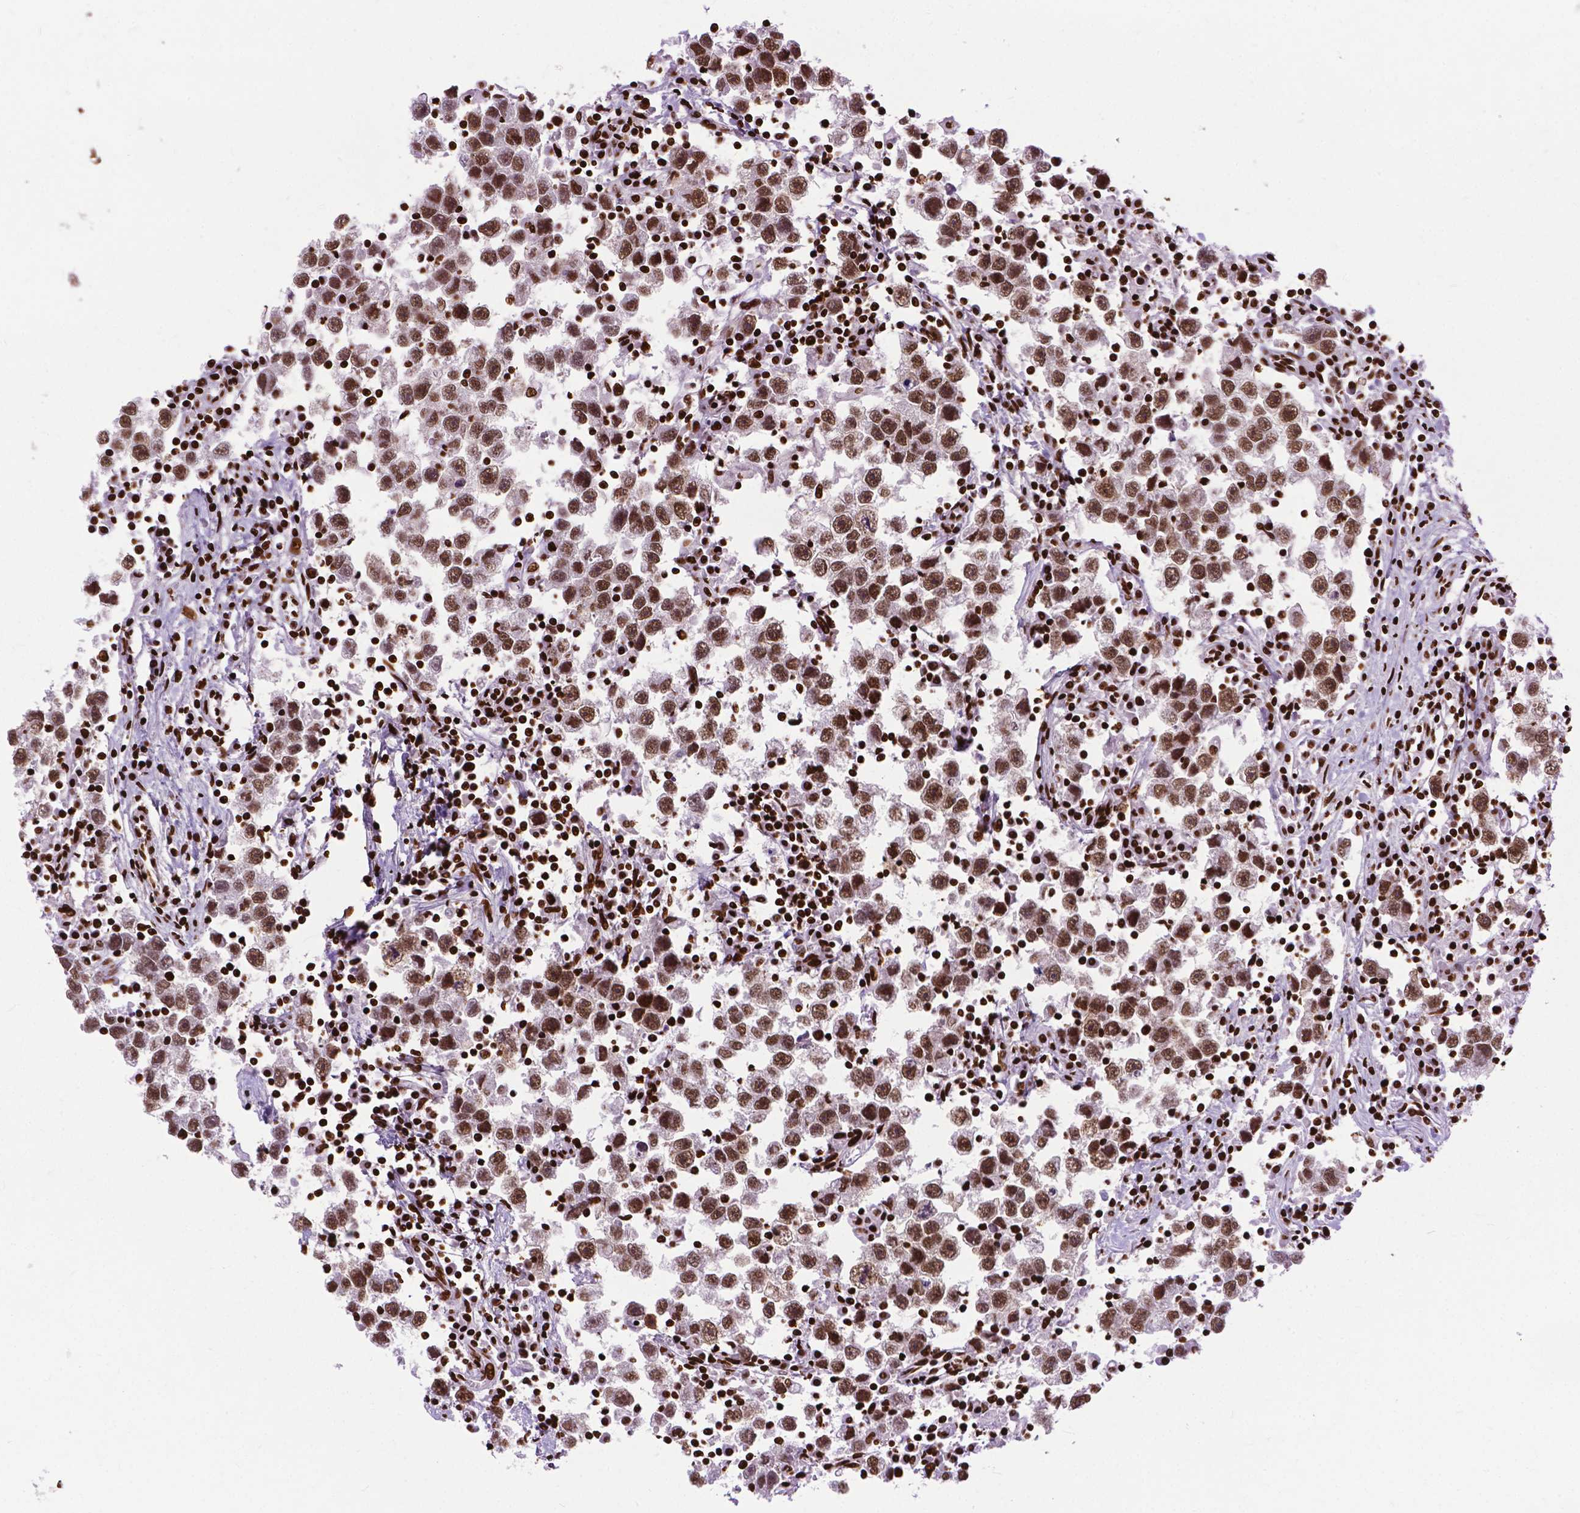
{"staining": {"intensity": "moderate", "quantity": ">75%", "location": "nuclear"}, "tissue": "testis cancer", "cell_type": "Tumor cells", "image_type": "cancer", "snomed": [{"axis": "morphology", "description": "Seminoma, NOS"}, {"axis": "topography", "description": "Testis"}], "caption": "Immunohistochemistry histopathology image of testis seminoma stained for a protein (brown), which displays medium levels of moderate nuclear positivity in approximately >75% of tumor cells.", "gene": "SMIM5", "patient": {"sex": "male", "age": 30}}